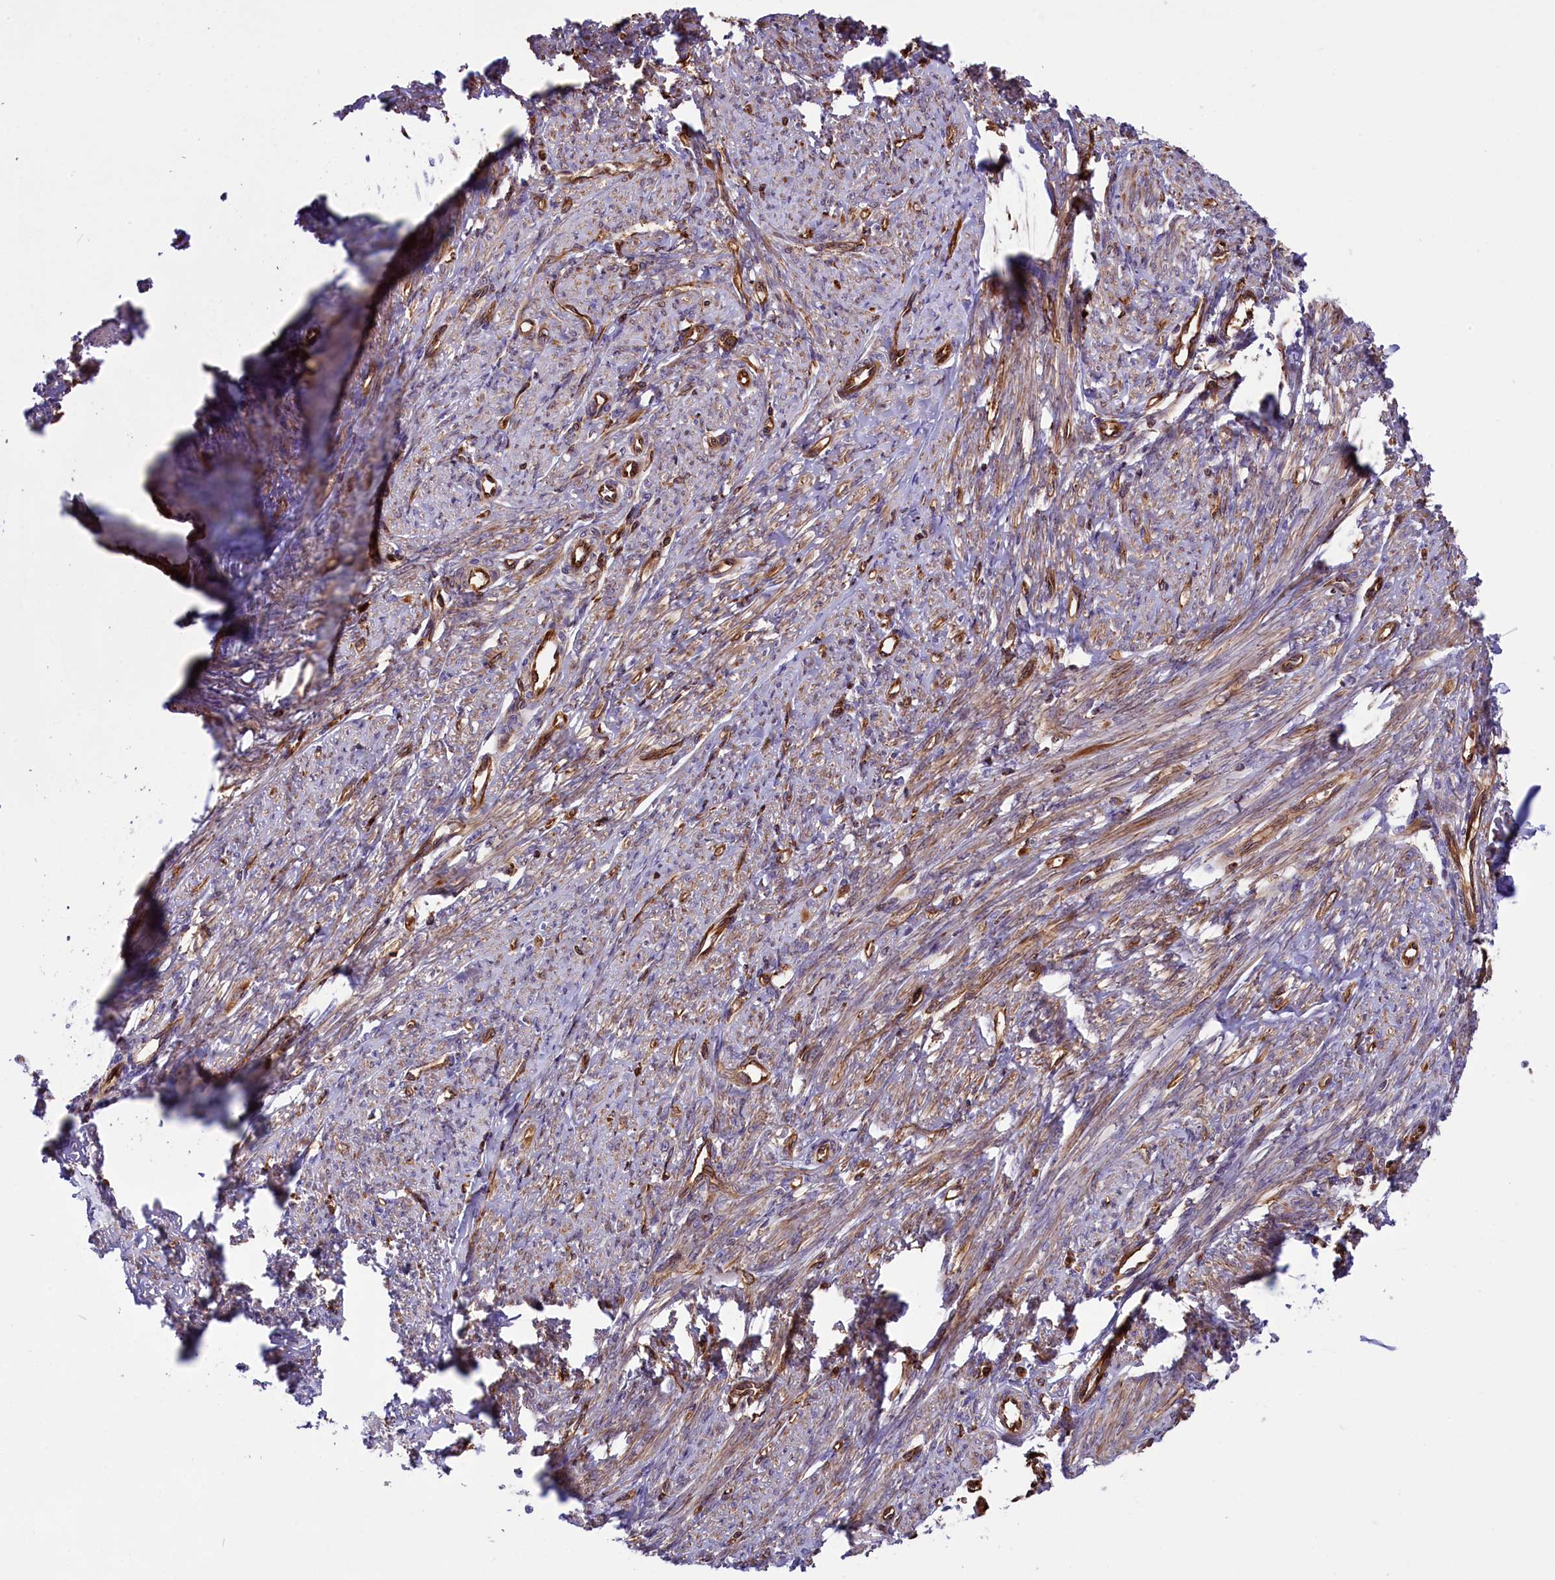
{"staining": {"intensity": "moderate", "quantity": "25%-75%", "location": "cytoplasmic/membranous"}, "tissue": "smooth muscle", "cell_type": "Smooth muscle cells", "image_type": "normal", "snomed": [{"axis": "morphology", "description": "Normal tissue, NOS"}, {"axis": "topography", "description": "Smooth muscle"}, {"axis": "topography", "description": "Uterus"}], "caption": "Immunohistochemistry (IHC) of normal smooth muscle exhibits medium levels of moderate cytoplasmic/membranous staining in approximately 25%-75% of smooth muscle cells. The staining was performed using DAB, with brown indicating positive protein expression. Nuclei are stained blue with hematoxylin.", "gene": "CD99L2", "patient": {"sex": "female", "age": 59}}